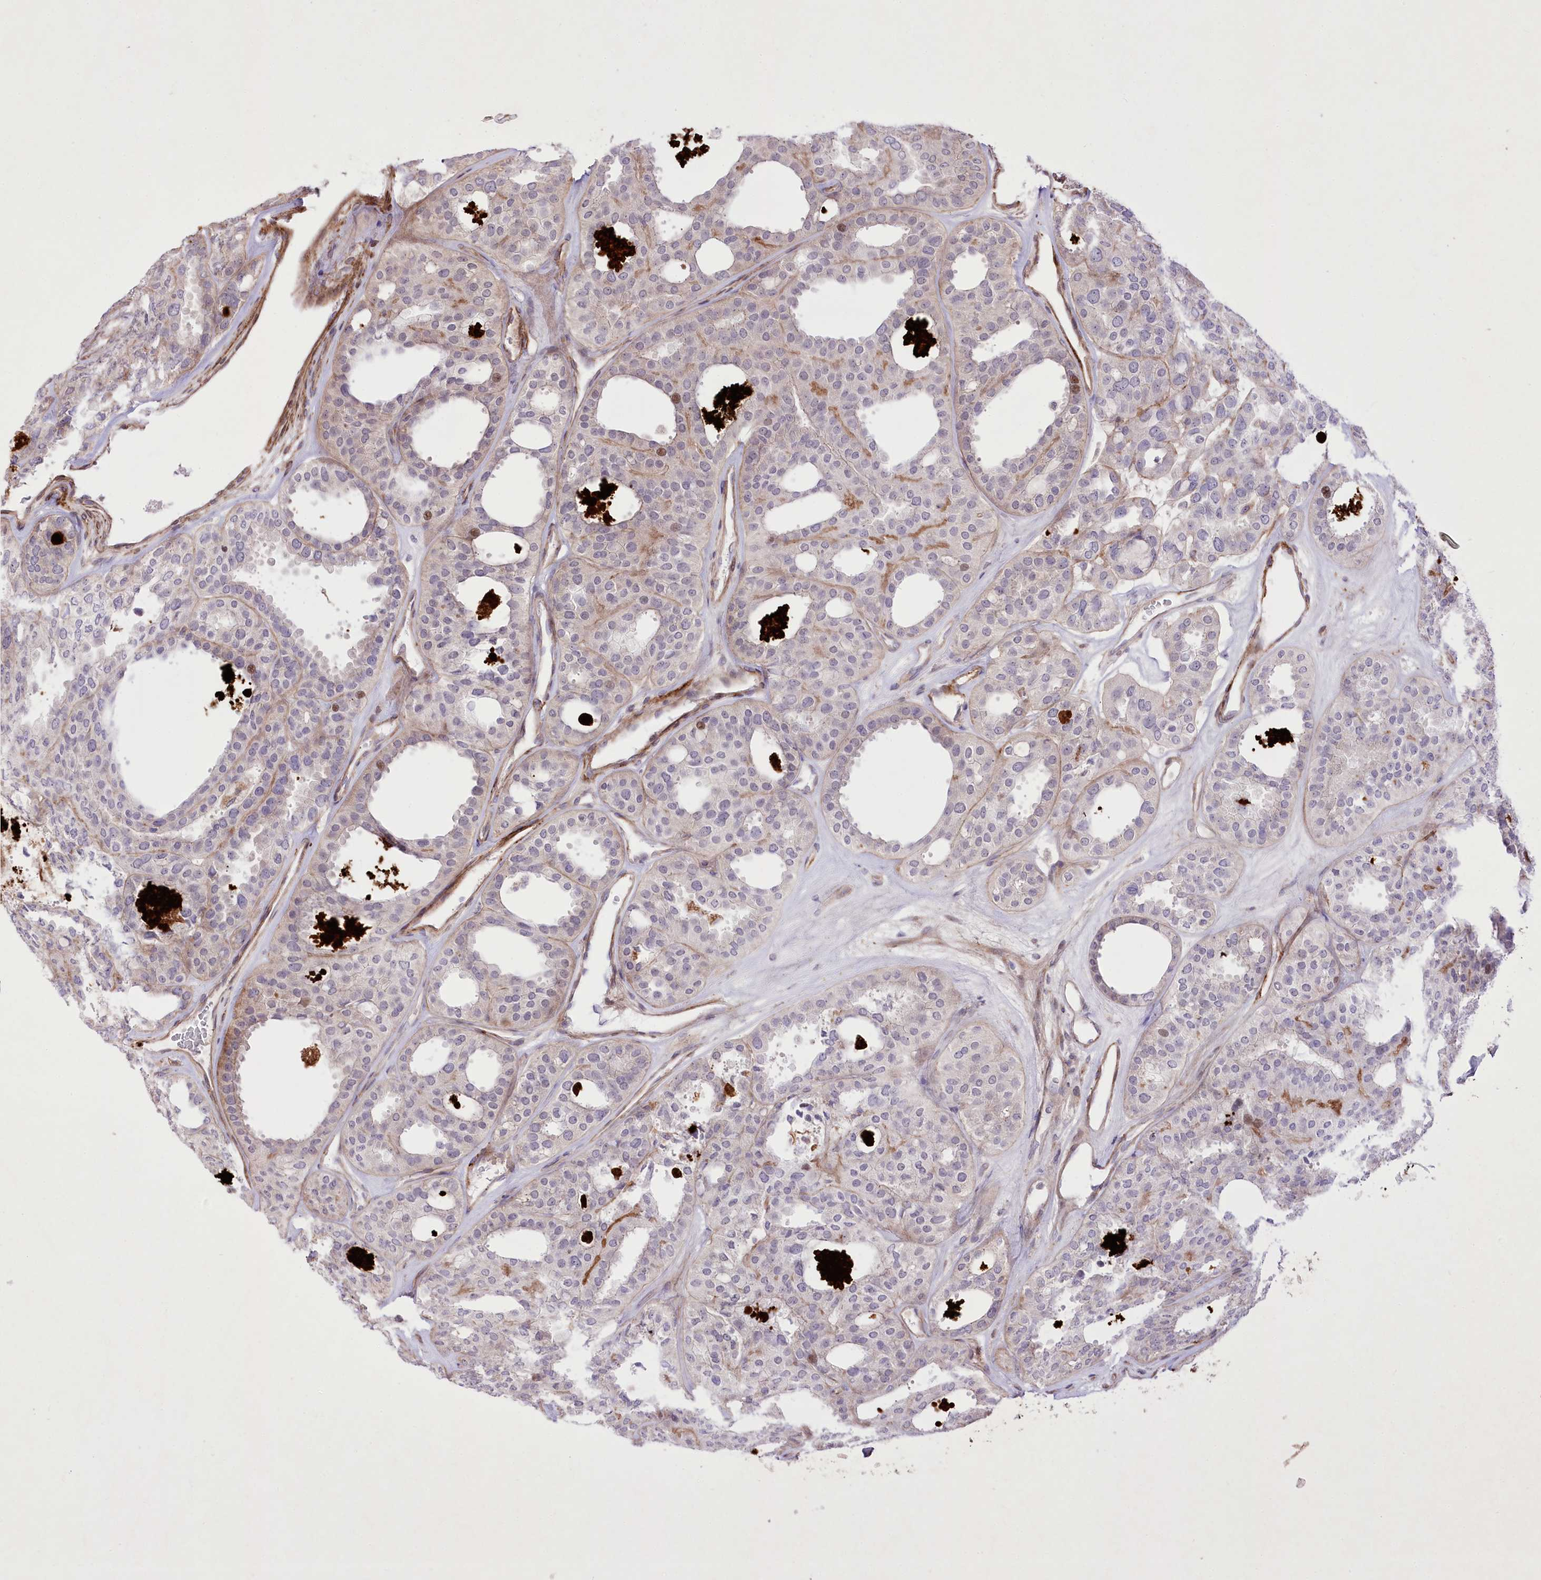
{"staining": {"intensity": "weak", "quantity": "<25%", "location": "cytoplasmic/membranous"}, "tissue": "thyroid cancer", "cell_type": "Tumor cells", "image_type": "cancer", "snomed": [{"axis": "morphology", "description": "Follicular adenoma carcinoma, NOS"}, {"axis": "topography", "description": "Thyroid gland"}], "caption": "Thyroid follicular adenoma carcinoma was stained to show a protein in brown. There is no significant positivity in tumor cells.", "gene": "RNF24", "patient": {"sex": "male", "age": 75}}